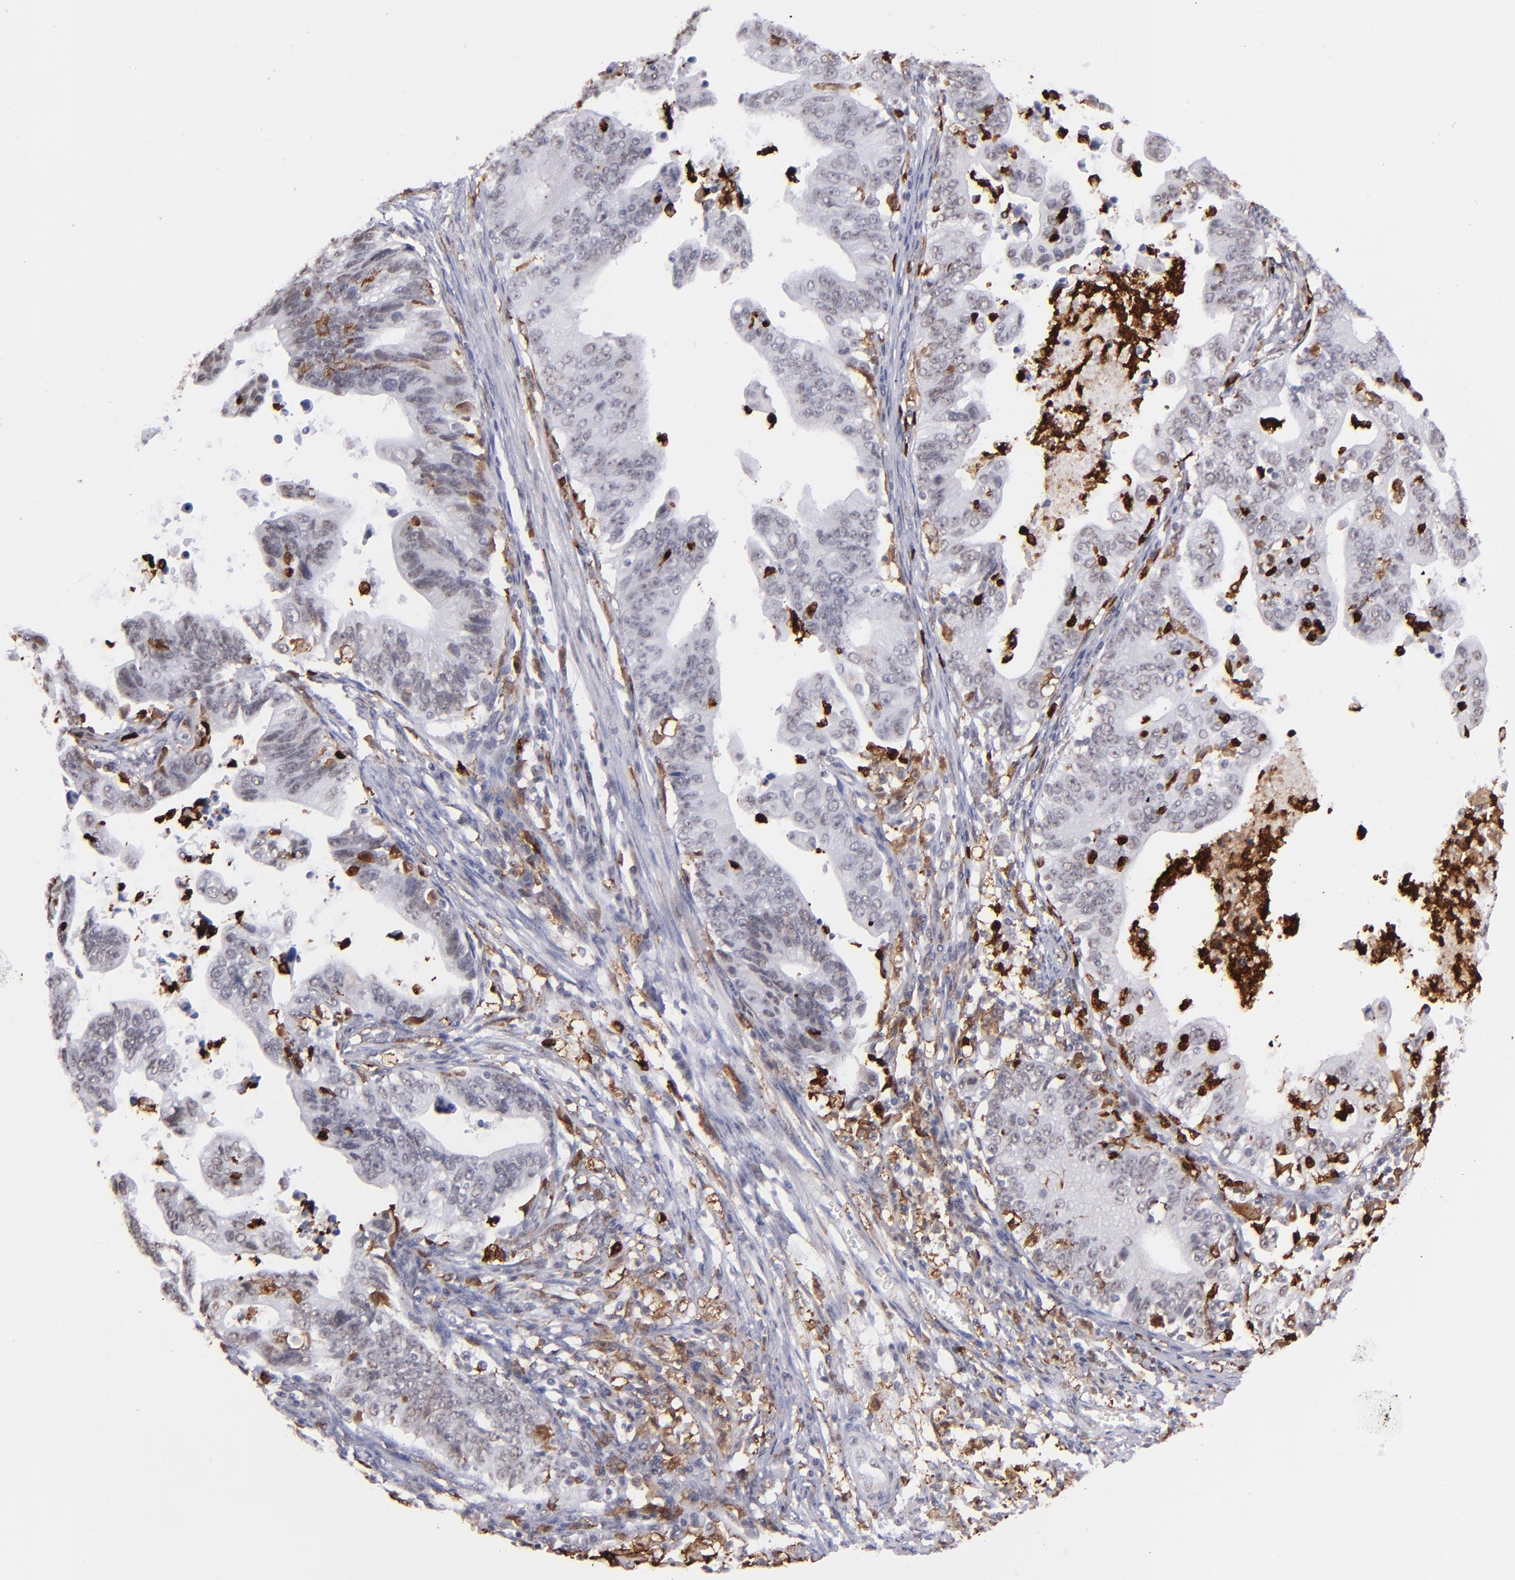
{"staining": {"intensity": "negative", "quantity": "none", "location": "none"}, "tissue": "stomach cancer", "cell_type": "Tumor cells", "image_type": "cancer", "snomed": [{"axis": "morphology", "description": "Adenocarcinoma, NOS"}, {"axis": "topography", "description": "Stomach, upper"}], "caption": "The immunohistochemistry image has no significant positivity in tumor cells of stomach cancer tissue. (DAB (3,3'-diaminobenzidine) immunohistochemistry with hematoxylin counter stain).", "gene": "NCF2", "patient": {"sex": "female", "age": 50}}